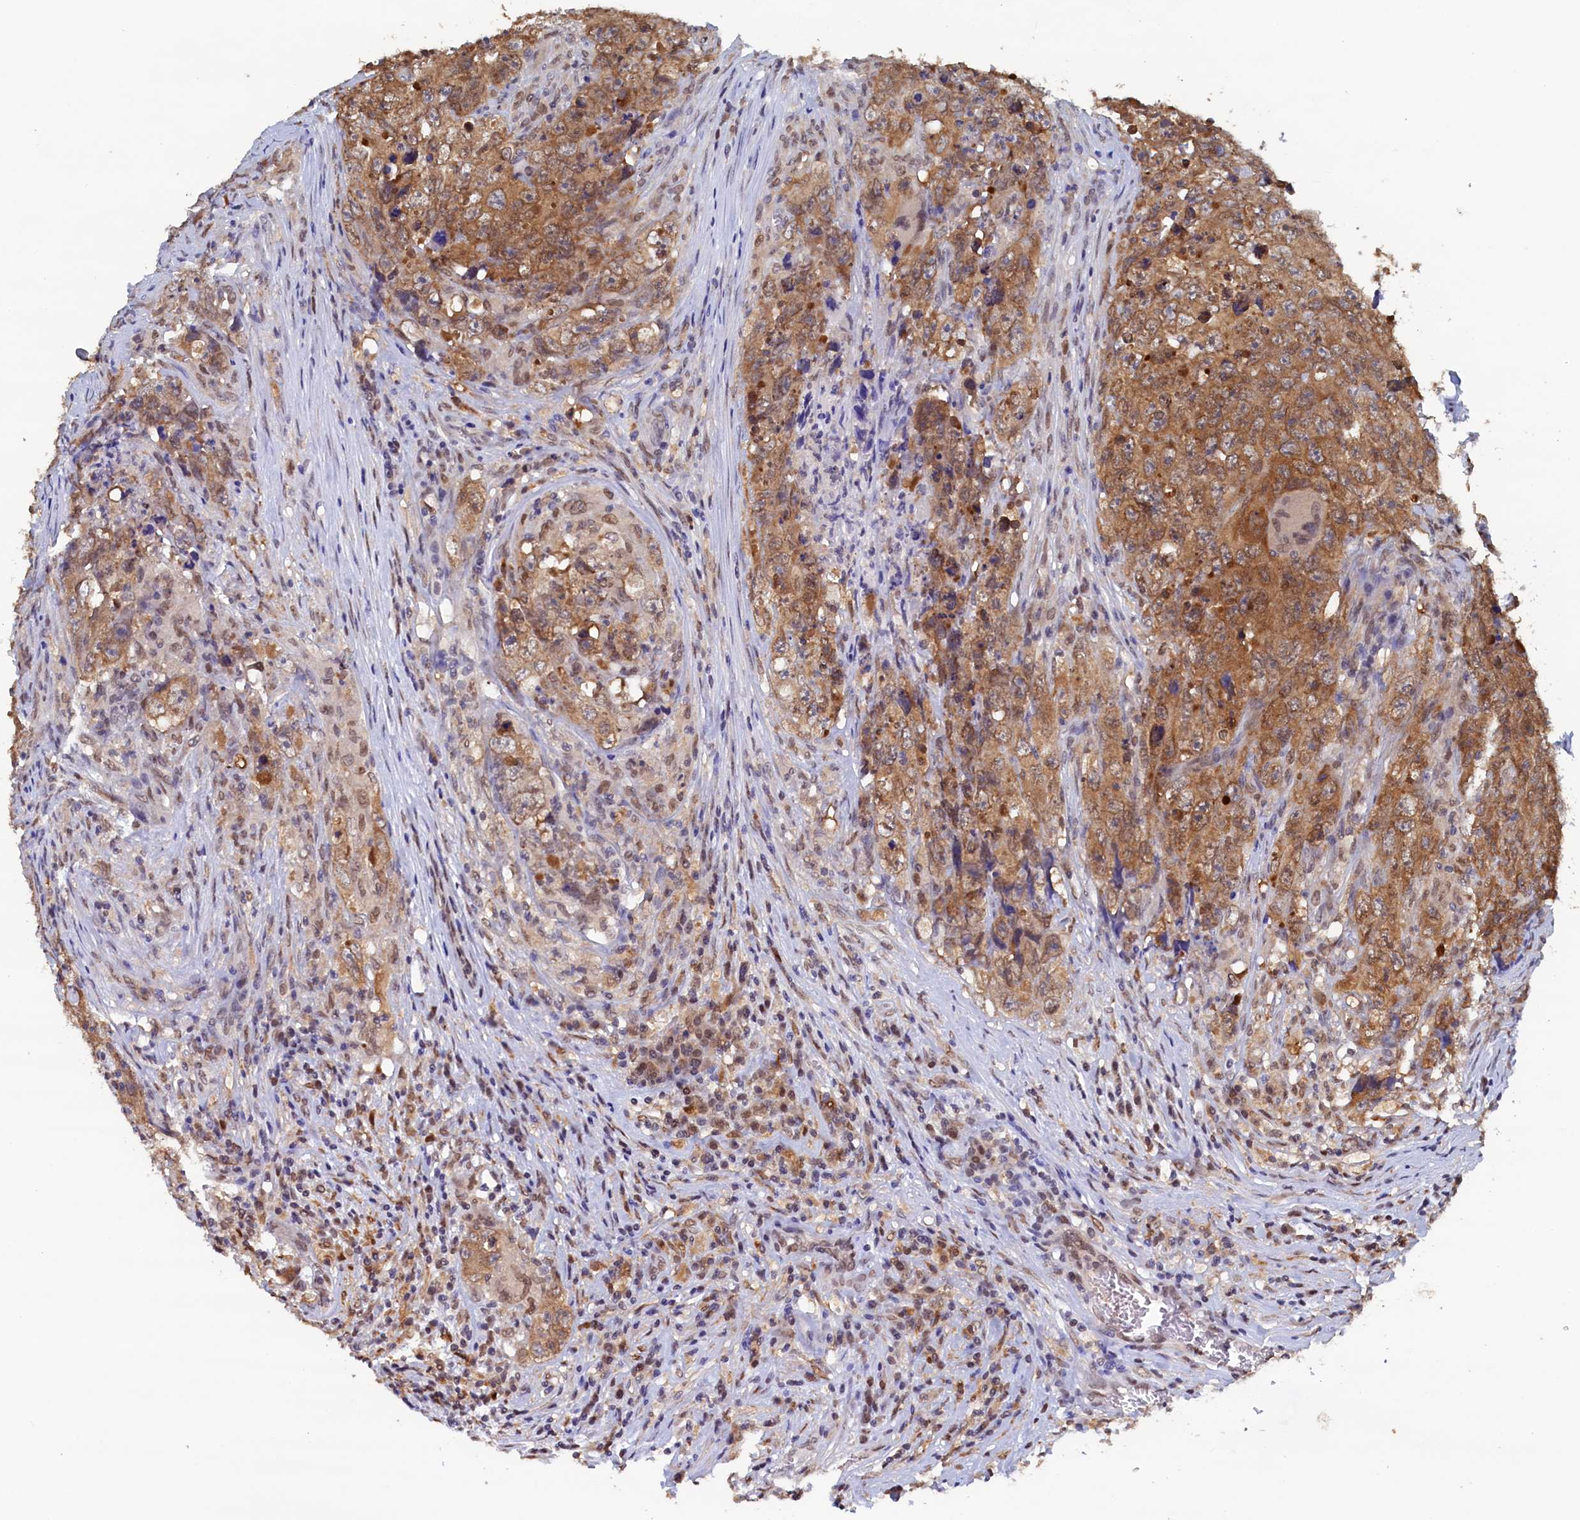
{"staining": {"intensity": "moderate", "quantity": ">75%", "location": "cytoplasmic/membranous"}, "tissue": "testis cancer", "cell_type": "Tumor cells", "image_type": "cancer", "snomed": [{"axis": "morphology", "description": "Seminoma, NOS"}, {"axis": "morphology", "description": "Carcinoma, Embryonal, NOS"}, {"axis": "topography", "description": "Testis"}], "caption": "Moderate cytoplasmic/membranous protein staining is identified in about >75% of tumor cells in seminoma (testis).", "gene": "AHCY", "patient": {"sex": "male", "age": 43}}